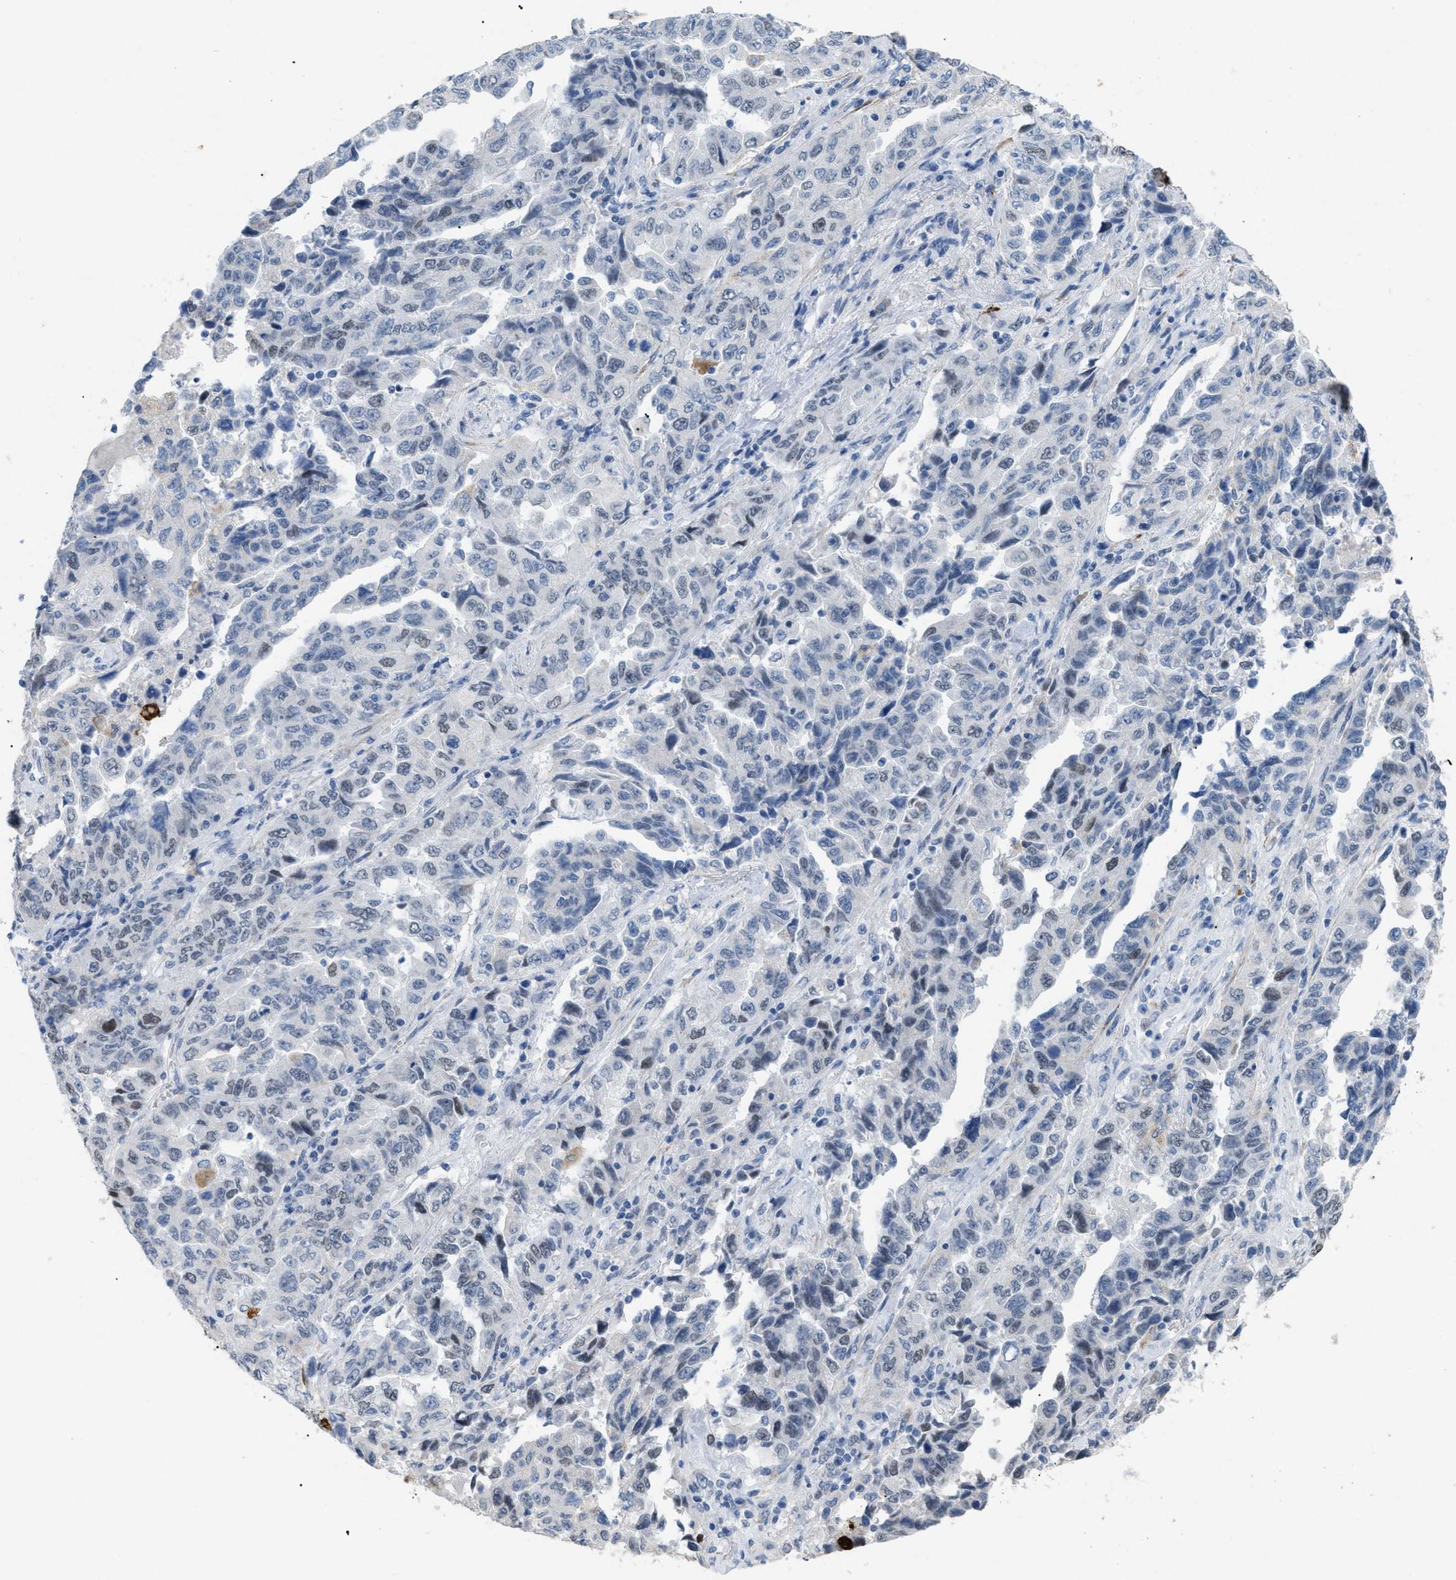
{"staining": {"intensity": "negative", "quantity": "none", "location": "none"}, "tissue": "lung cancer", "cell_type": "Tumor cells", "image_type": "cancer", "snomed": [{"axis": "morphology", "description": "Adenocarcinoma, NOS"}, {"axis": "topography", "description": "Lung"}], "caption": "Human adenocarcinoma (lung) stained for a protein using immunohistochemistry demonstrates no positivity in tumor cells.", "gene": "TASOR", "patient": {"sex": "female", "age": 51}}